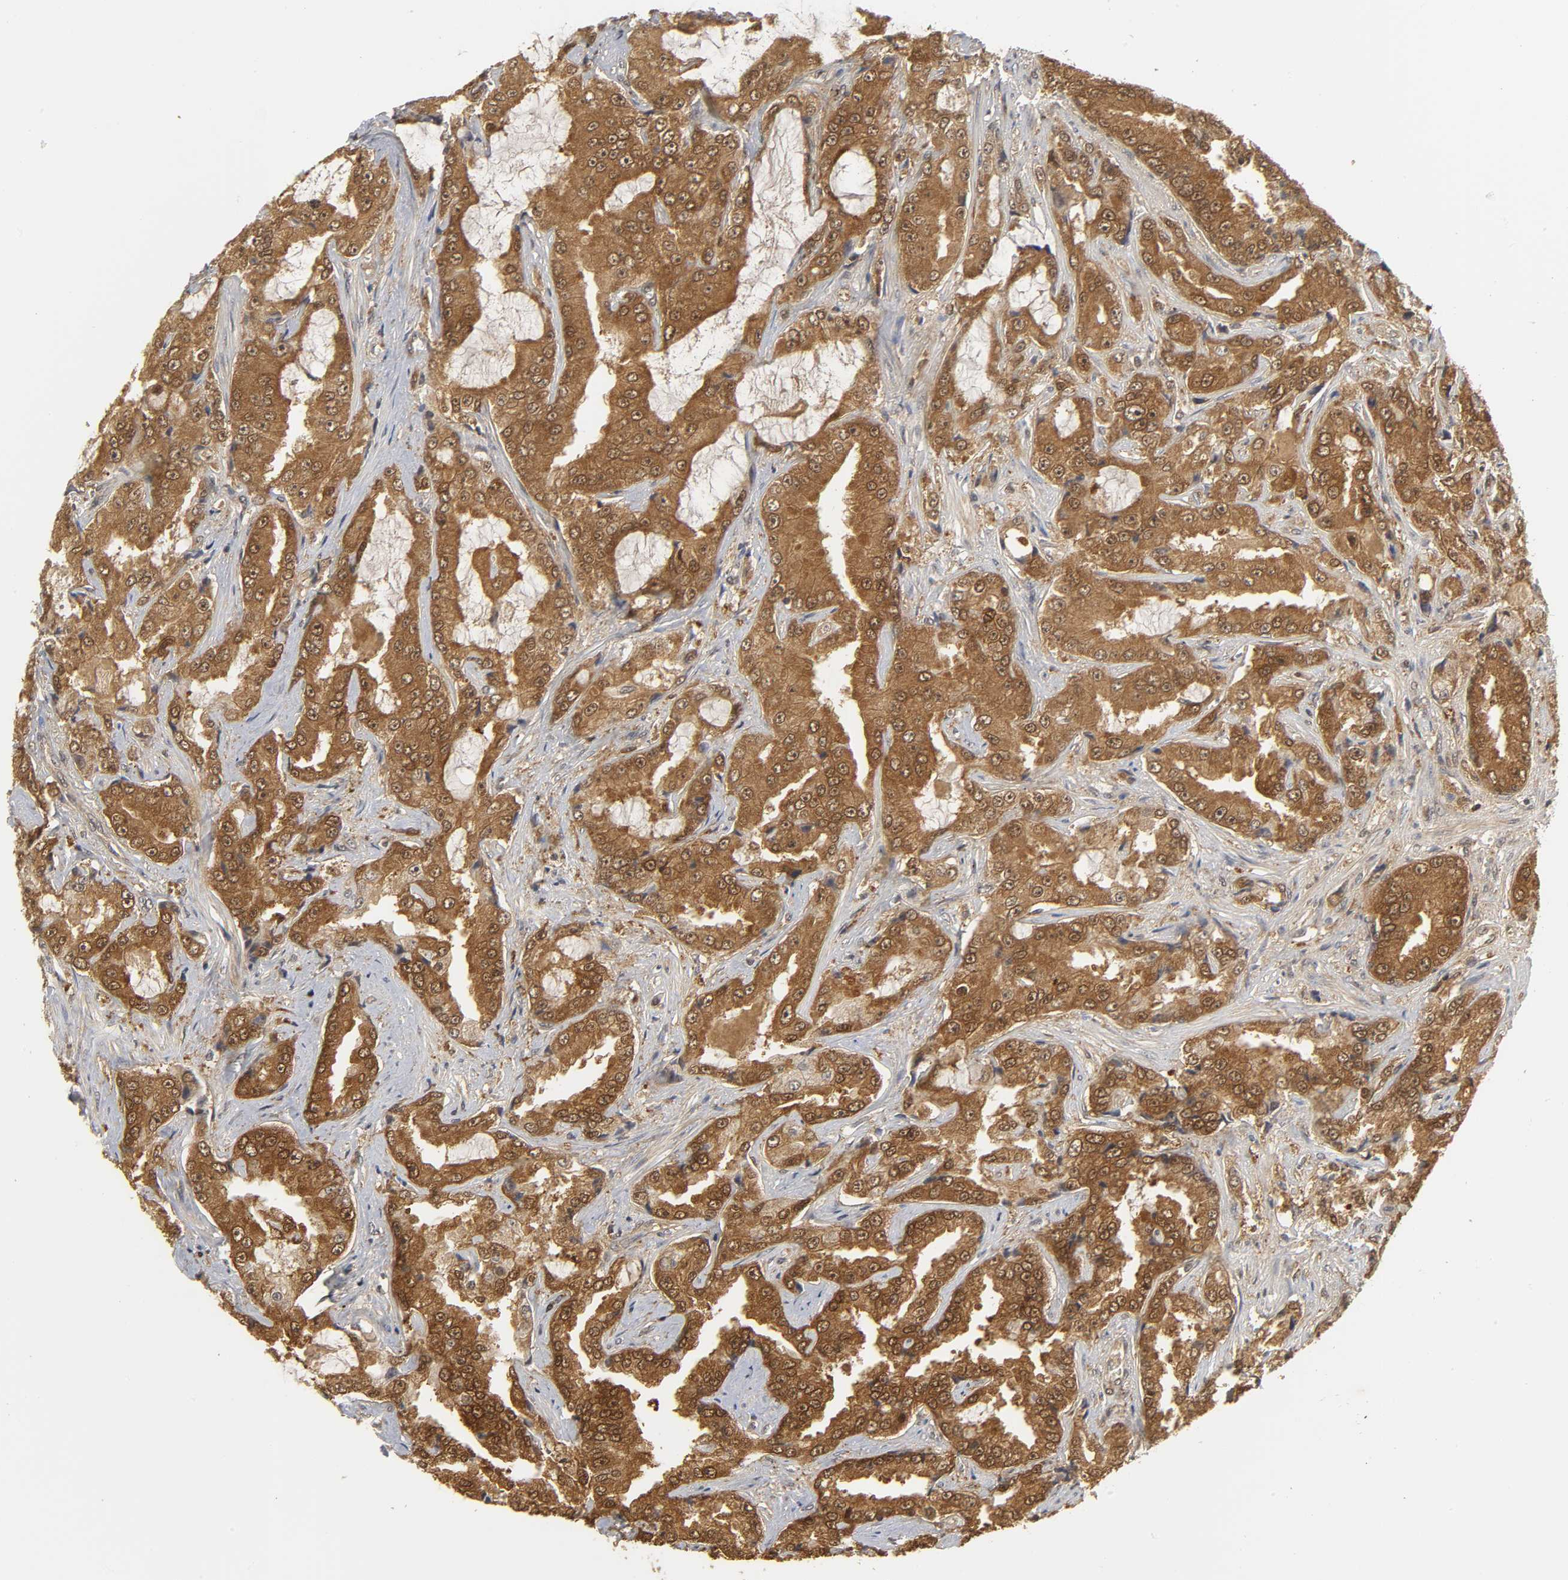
{"staining": {"intensity": "moderate", "quantity": ">75%", "location": "cytoplasmic/membranous,nuclear"}, "tissue": "prostate cancer", "cell_type": "Tumor cells", "image_type": "cancer", "snomed": [{"axis": "morphology", "description": "Adenocarcinoma, High grade"}, {"axis": "topography", "description": "Prostate"}], "caption": "Immunohistochemistry (IHC) of human prostate cancer reveals medium levels of moderate cytoplasmic/membranous and nuclear staining in about >75% of tumor cells.", "gene": "PARK7", "patient": {"sex": "male", "age": 73}}